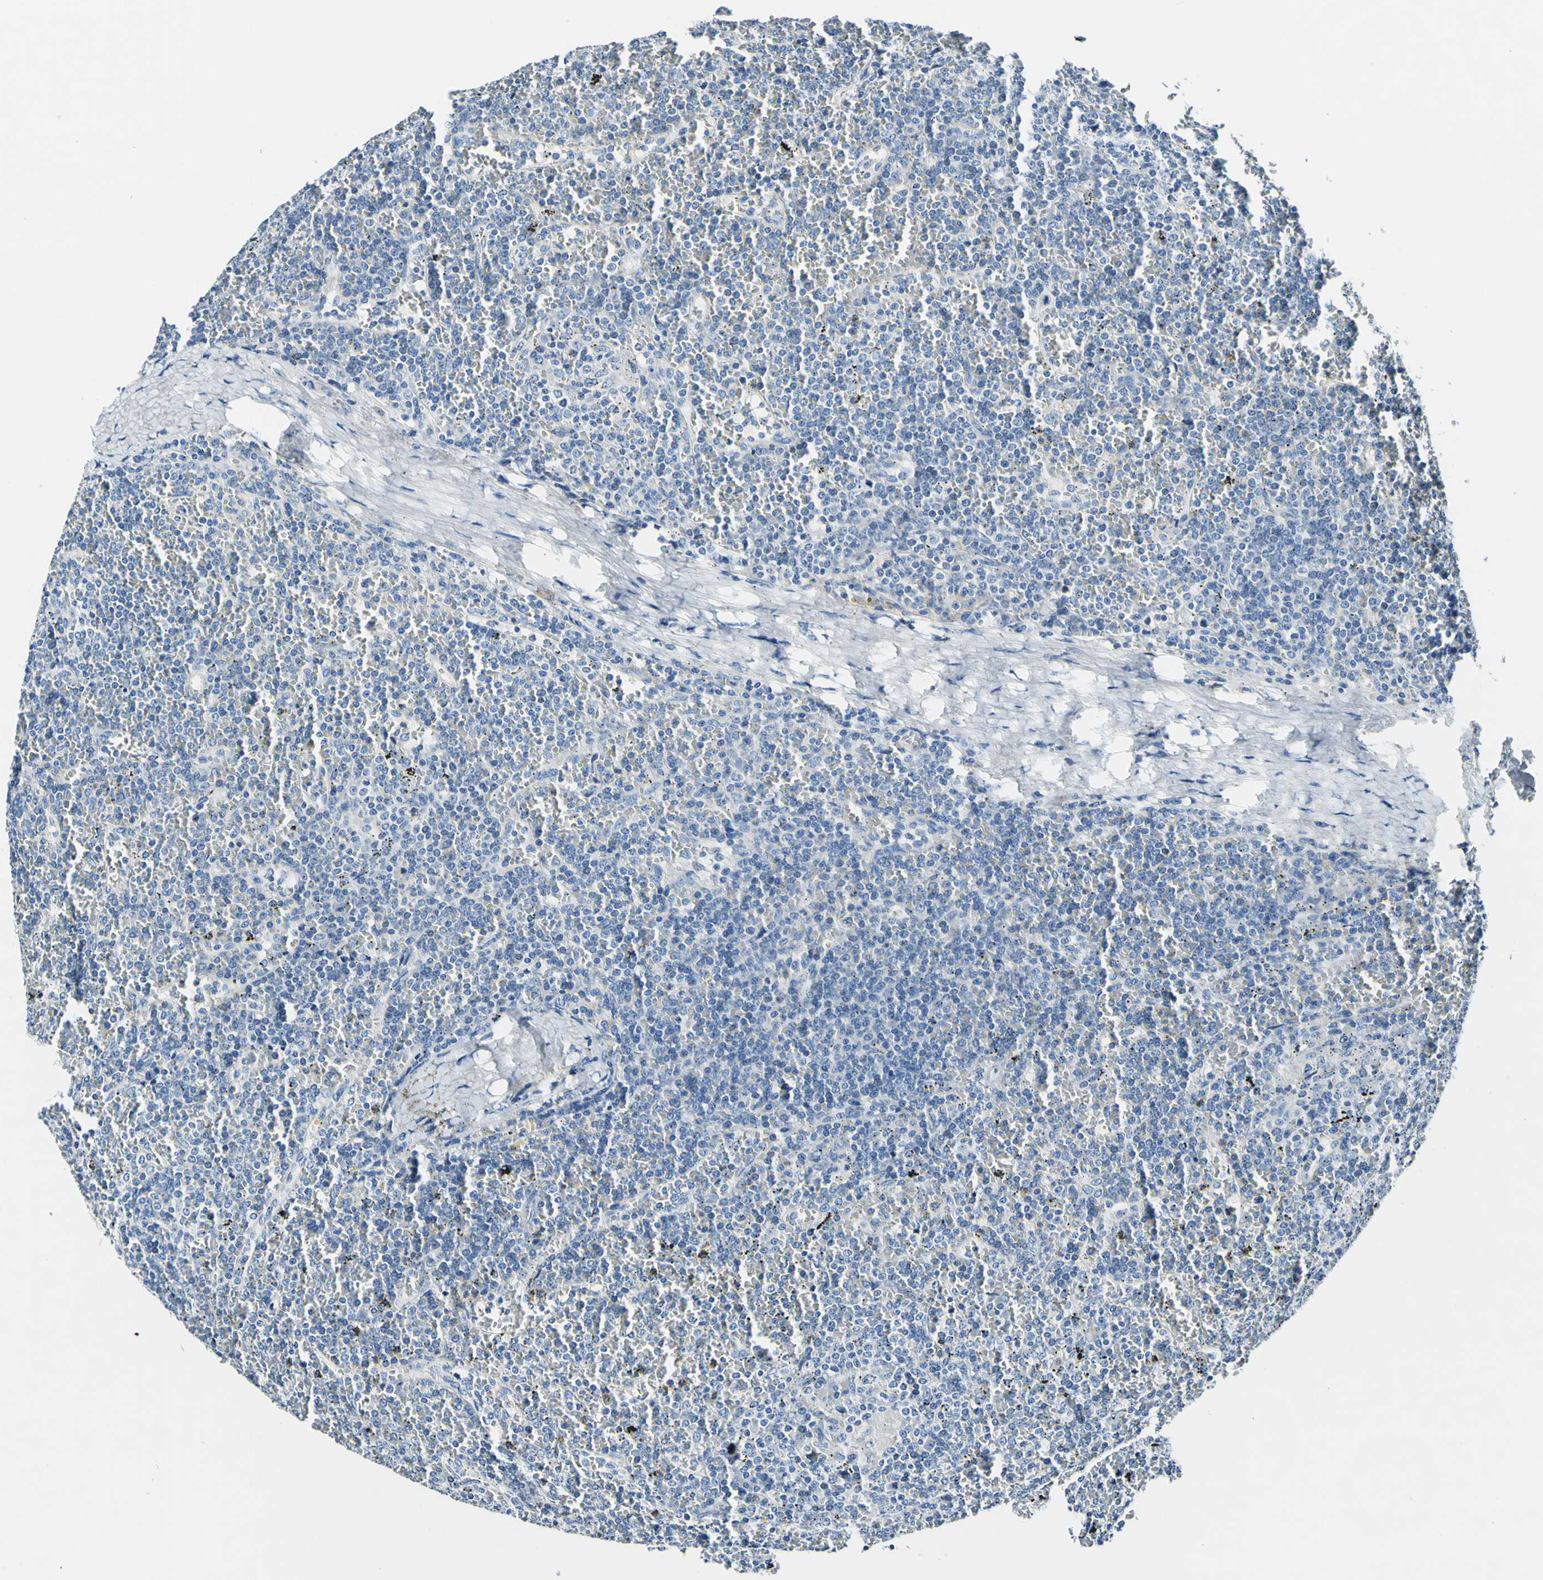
{"staining": {"intensity": "negative", "quantity": "none", "location": "none"}, "tissue": "lymphoma", "cell_type": "Tumor cells", "image_type": "cancer", "snomed": [{"axis": "morphology", "description": "Malignant lymphoma, non-Hodgkin's type, Low grade"}, {"axis": "topography", "description": "Spleen"}], "caption": "This is an immunohistochemistry histopathology image of human malignant lymphoma, non-Hodgkin's type (low-grade). There is no staining in tumor cells.", "gene": "COL6A3", "patient": {"sex": "female", "age": 19}}